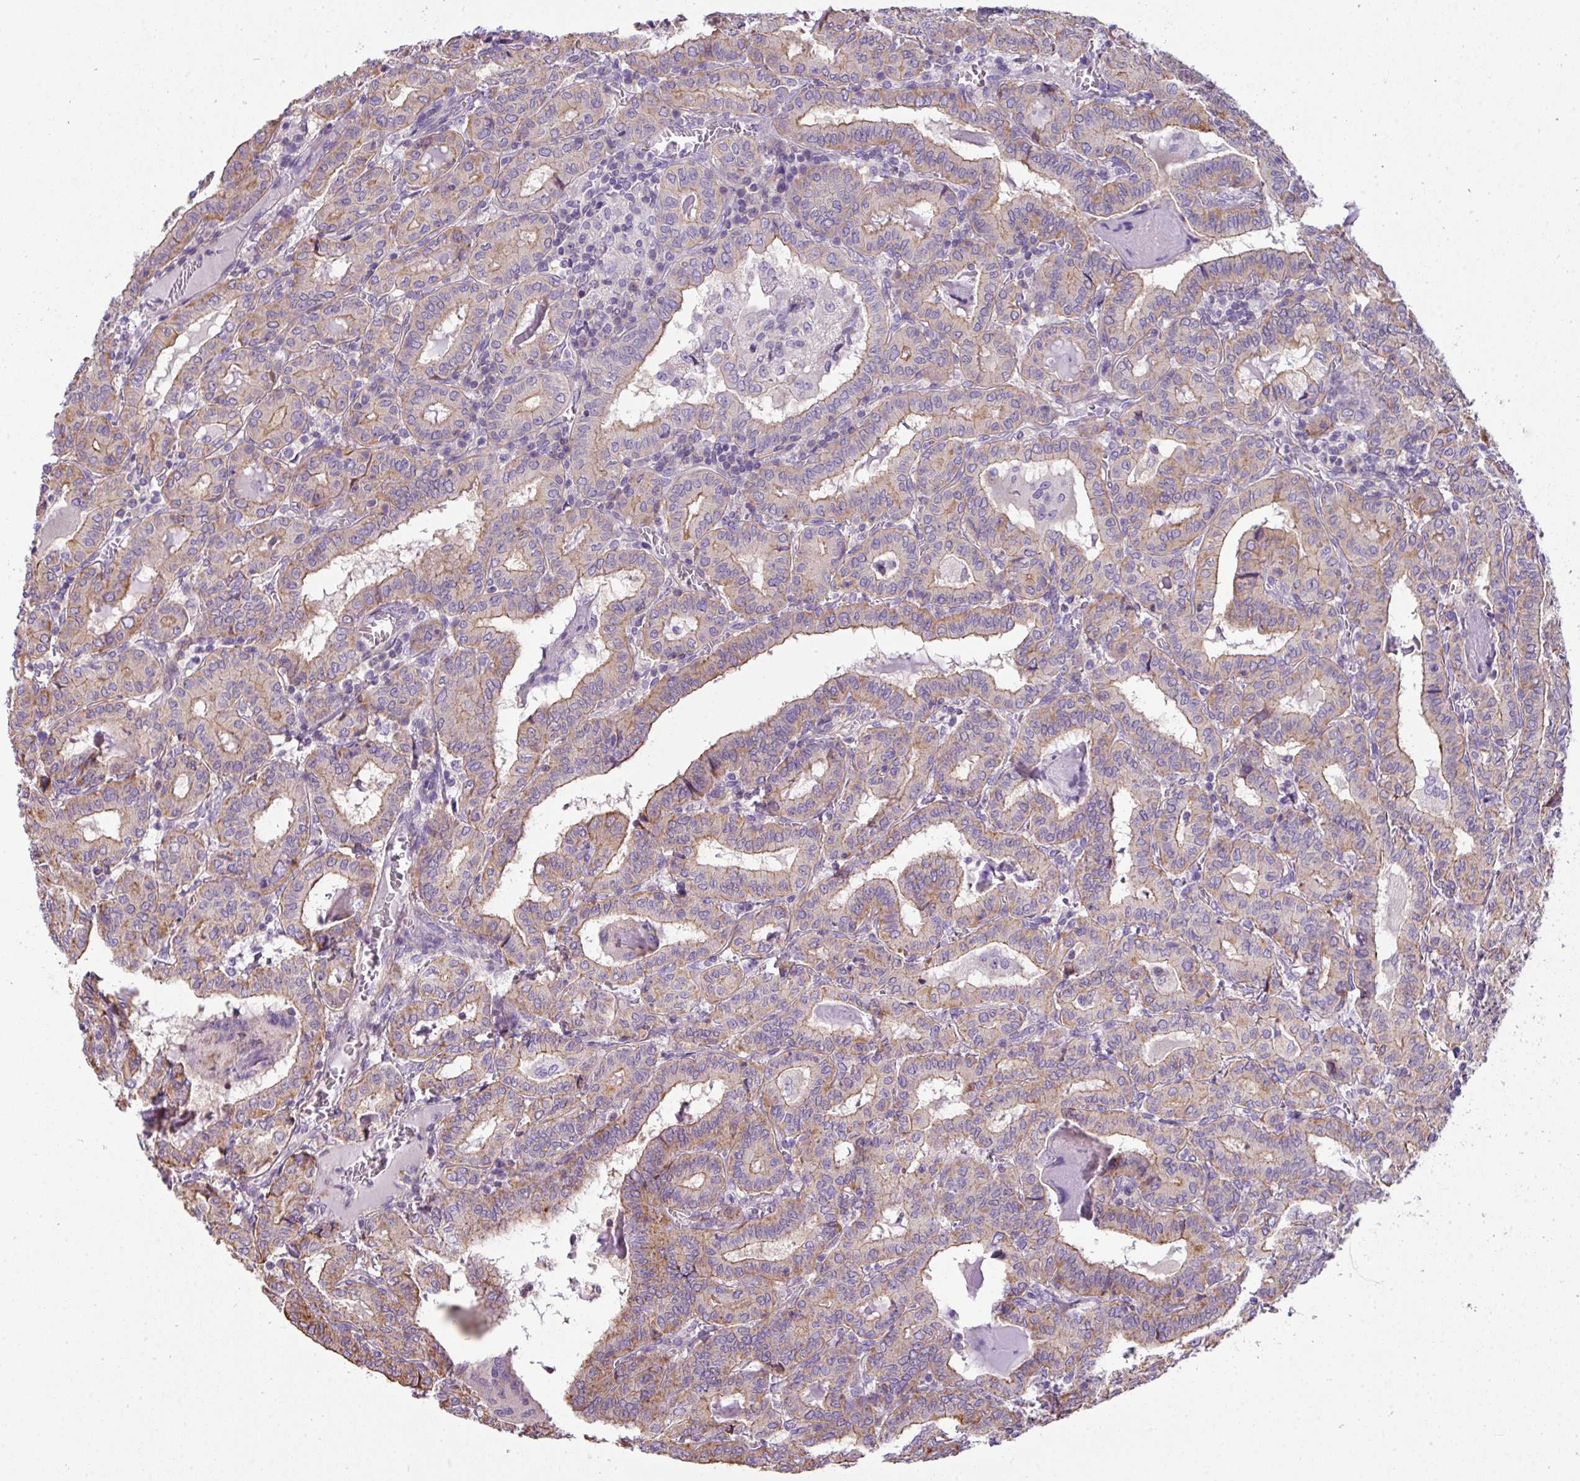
{"staining": {"intensity": "weak", "quantity": "25%-75%", "location": "cytoplasmic/membranous"}, "tissue": "thyroid cancer", "cell_type": "Tumor cells", "image_type": "cancer", "snomed": [{"axis": "morphology", "description": "Papillary adenocarcinoma, NOS"}, {"axis": "topography", "description": "Thyroid gland"}], "caption": "Immunohistochemistry (IHC) image of neoplastic tissue: human thyroid papillary adenocarcinoma stained using immunohistochemistry (IHC) shows low levels of weak protein expression localized specifically in the cytoplasmic/membranous of tumor cells, appearing as a cytoplasmic/membranous brown color.", "gene": "PALS2", "patient": {"sex": "female", "age": 72}}